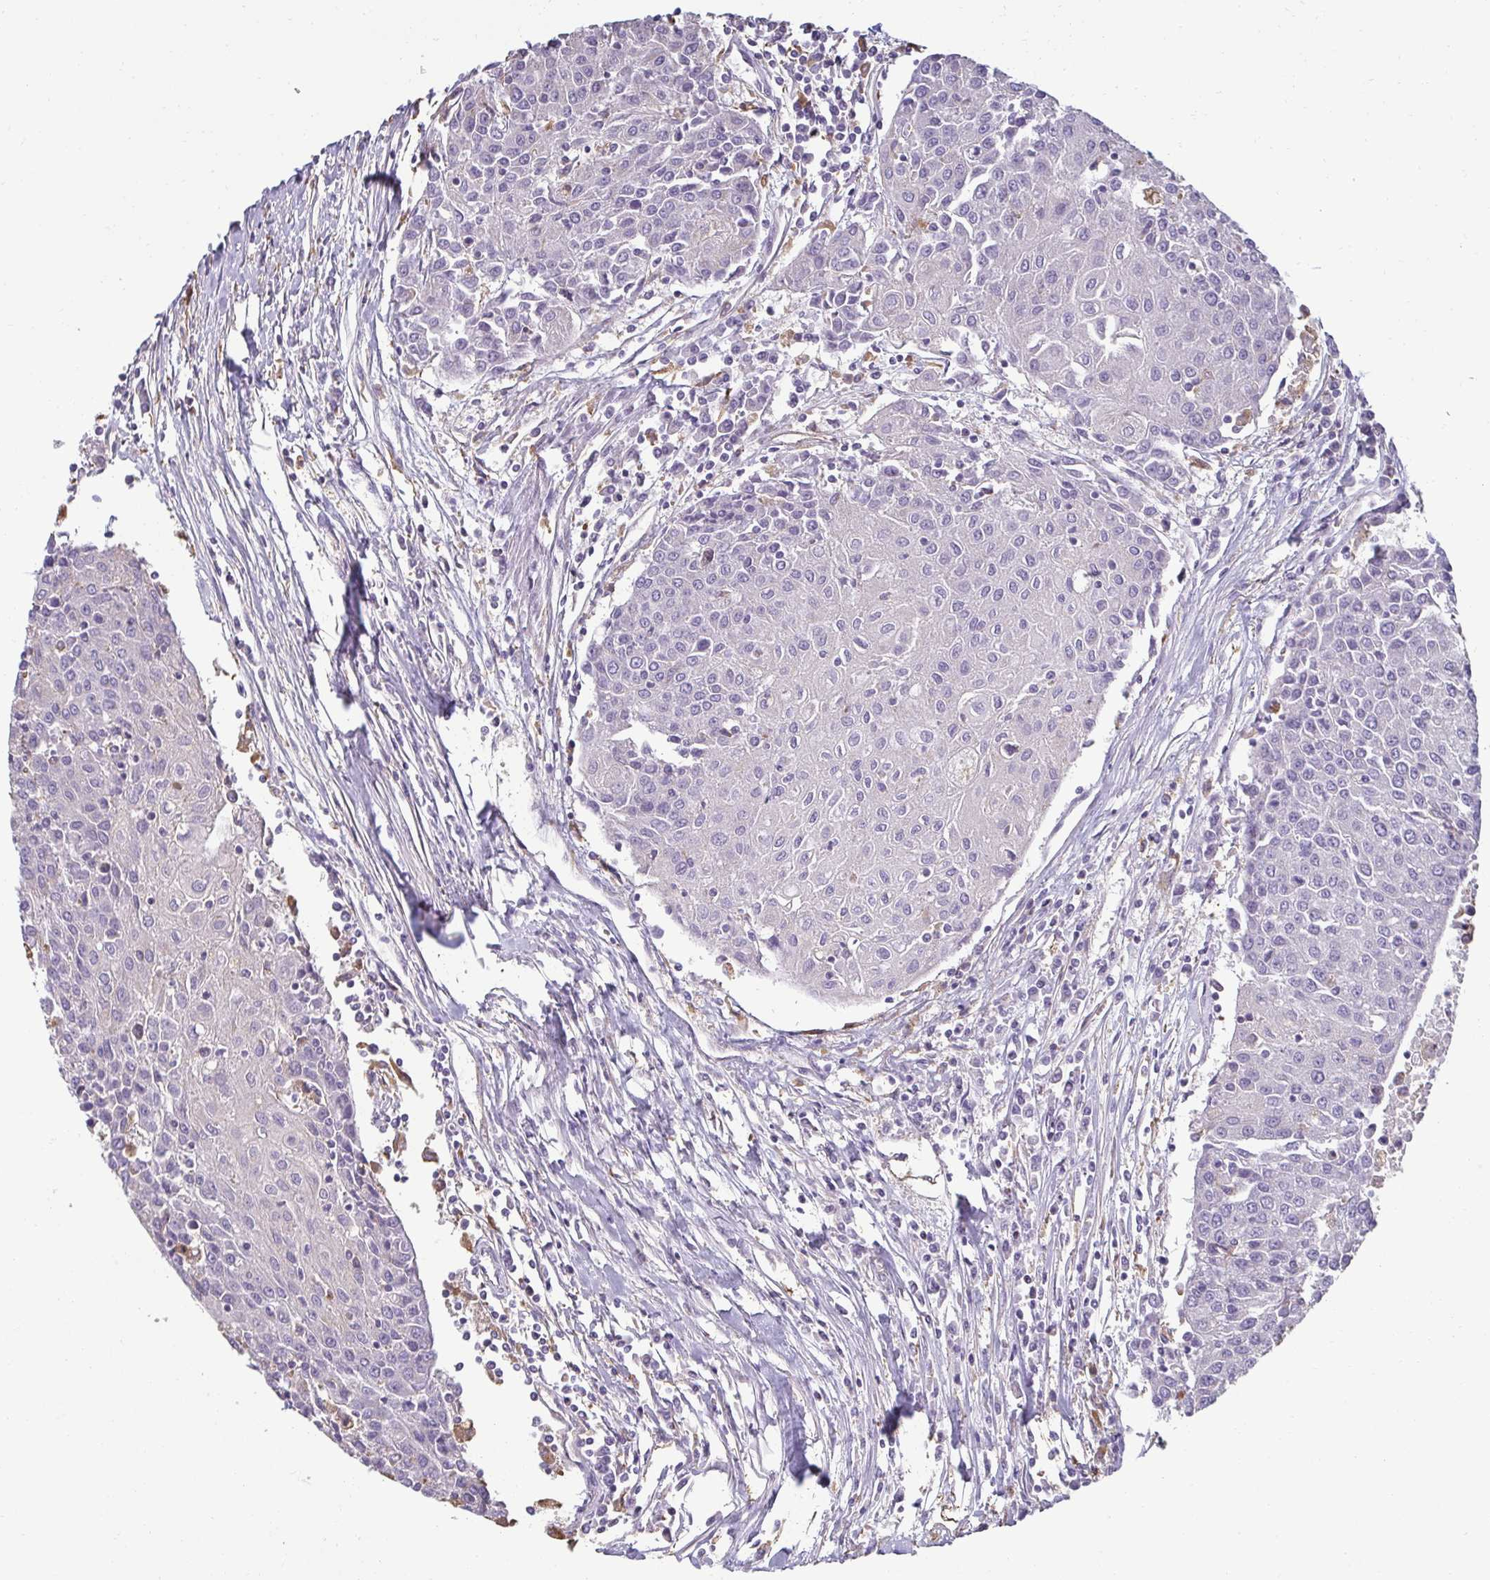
{"staining": {"intensity": "negative", "quantity": "none", "location": "none"}, "tissue": "urothelial cancer", "cell_type": "Tumor cells", "image_type": "cancer", "snomed": [{"axis": "morphology", "description": "Urothelial carcinoma, High grade"}, {"axis": "topography", "description": "Urinary bladder"}], "caption": "DAB immunohistochemical staining of human urothelial cancer shows no significant expression in tumor cells. (DAB (3,3'-diaminobenzidine) immunohistochemistry with hematoxylin counter stain).", "gene": "PDE2A", "patient": {"sex": "female", "age": 85}}